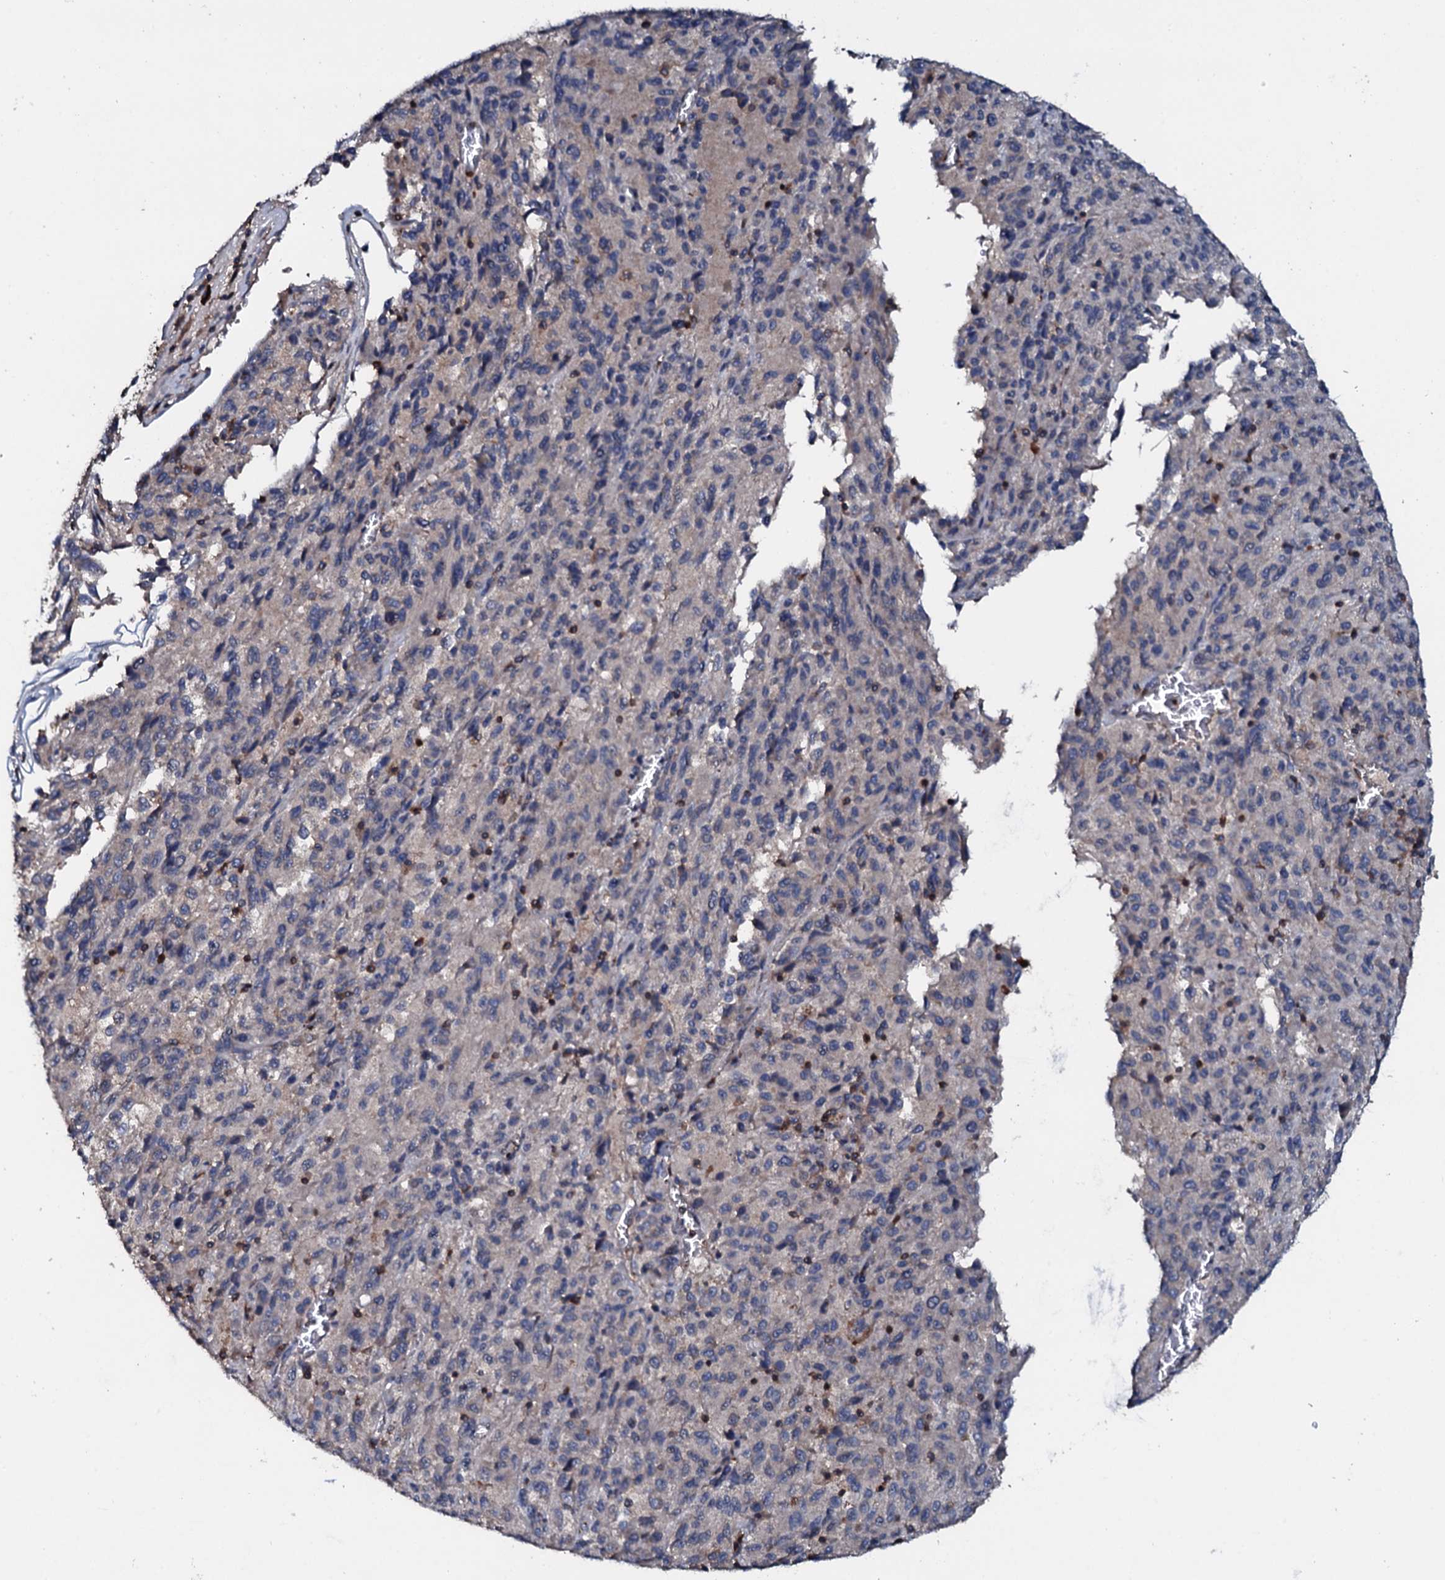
{"staining": {"intensity": "negative", "quantity": "none", "location": "none"}, "tissue": "melanoma", "cell_type": "Tumor cells", "image_type": "cancer", "snomed": [{"axis": "morphology", "description": "Malignant melanoma, Metastatic site"}, {"axis": "topography", "description": "Lung"}], "caption": "Protein analysis of malignant melanoma (metastatic site) reveals no significant staining in tumor cells.", "gene": "GRK2", "patient": {"sex": "male", "age": 64}}